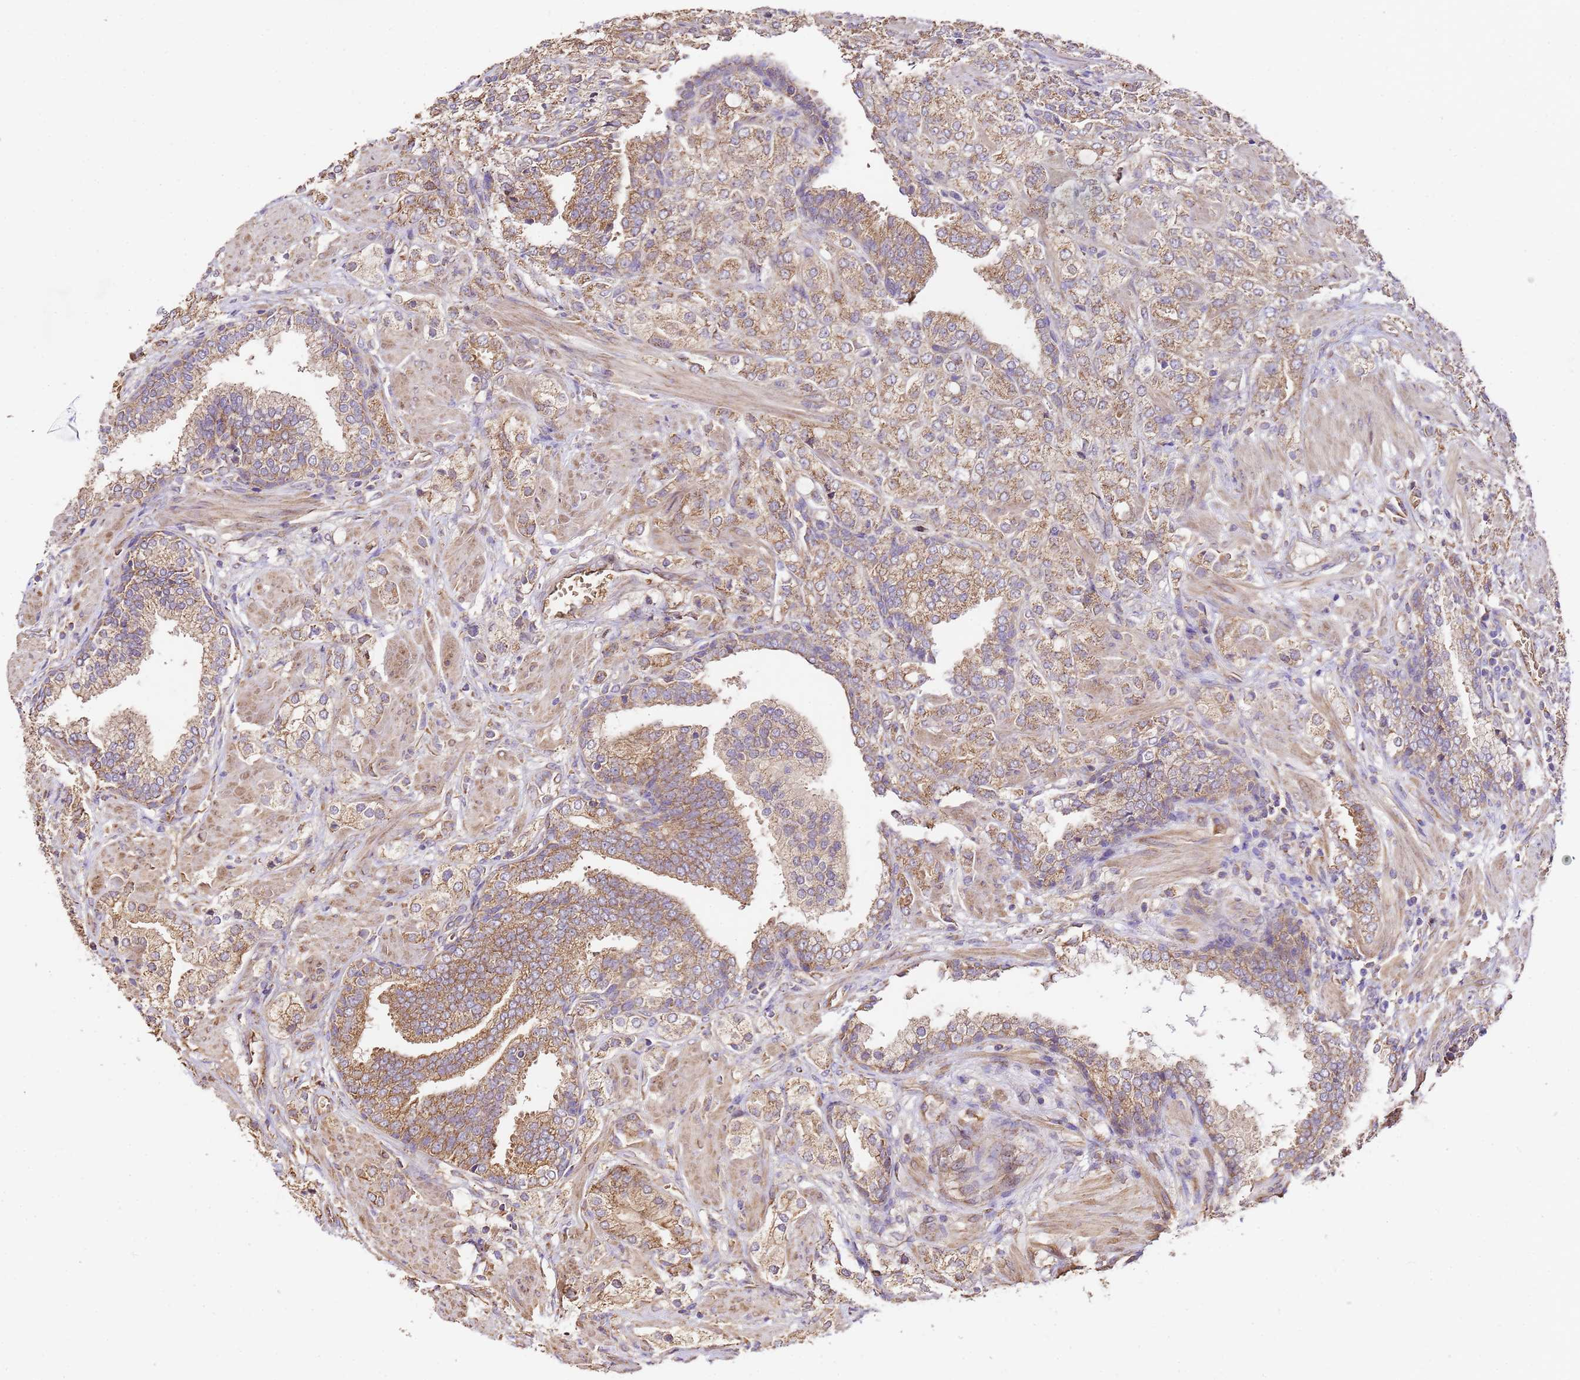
{"staining": {"intensity": "moderate", "quantity": ">75%", "location": "cytoplasmic/membranous"}, "tissue": "prostate cancer", "cell_type": "Tumor cells", "image_type": "cancer", "snomed": [{"axis": "morphology", "description": "Adenocarcinoma, High grade"}, {"axis": "topography", "description": "Prostate"}], "caption": "About >75% of tumor cells in human prostate cancer display moderate cytoplasmic/membranous protein positivity as visualized by brown immunohistochemical staining.", "gene": "LRRIQ1", "patient": {"sex": "male", "age": 50}}